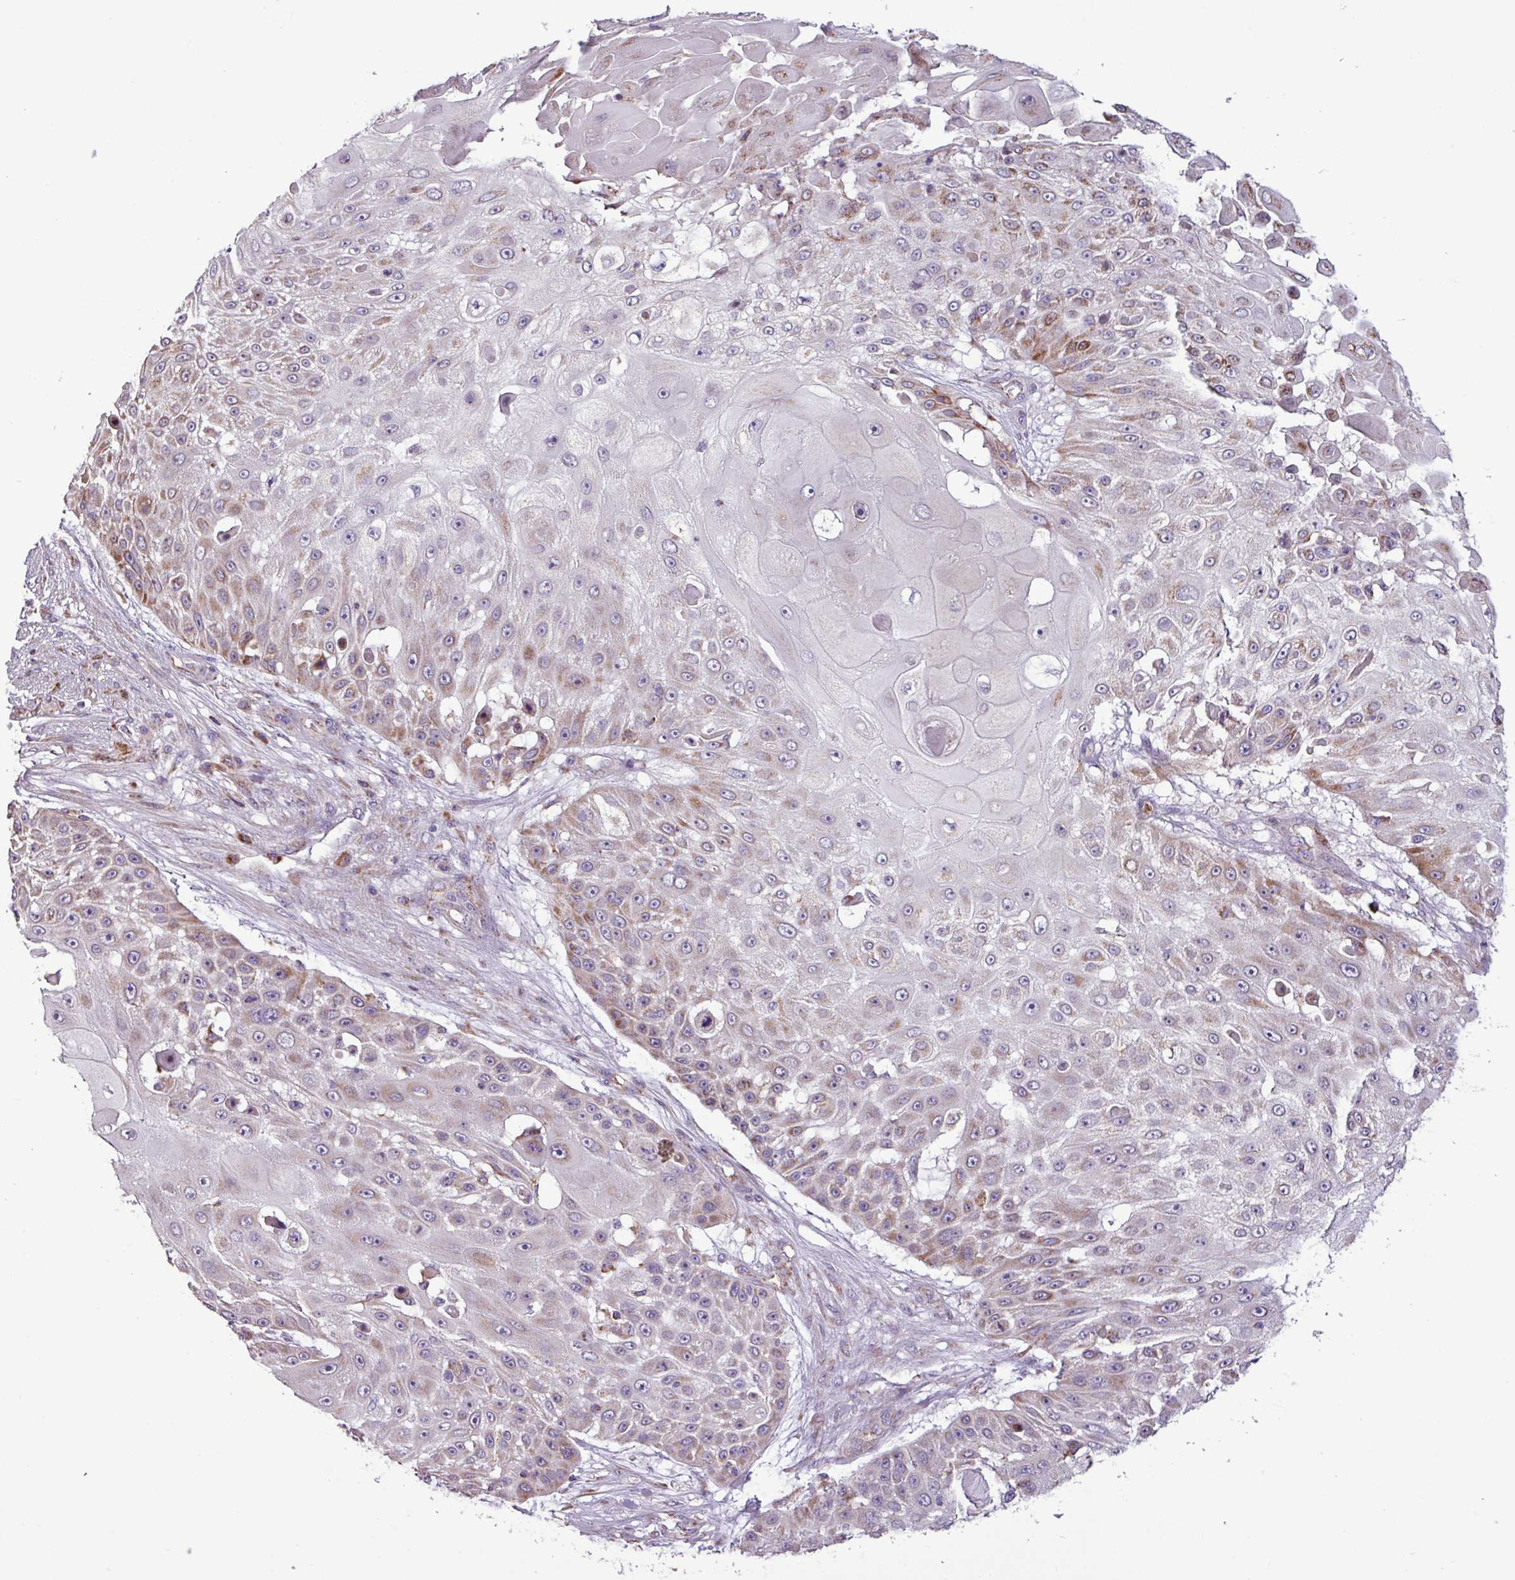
{"staining": {"intensity": "moderate", "quantity": "25%-75%", "location": "cytoplasmic/membranous"}, "tissue": "skin cancer", "cell_type": "Tumor cells", "image_type": "cancer", "snomed": [{"axis": "morphology", "description": "Squamous cell carcinoma, NOS"}, {"axis": "topography", "description": "Skin"}], "caption": "Human skin squamous cell carcinoma stained for a protein (brown) exhibits moderate cytoplasmic/membranous positive positivity in about 25%-75% of tumor cells.", "gene": "FAM183A", "patient": {"sex": "female", "age": 86}}